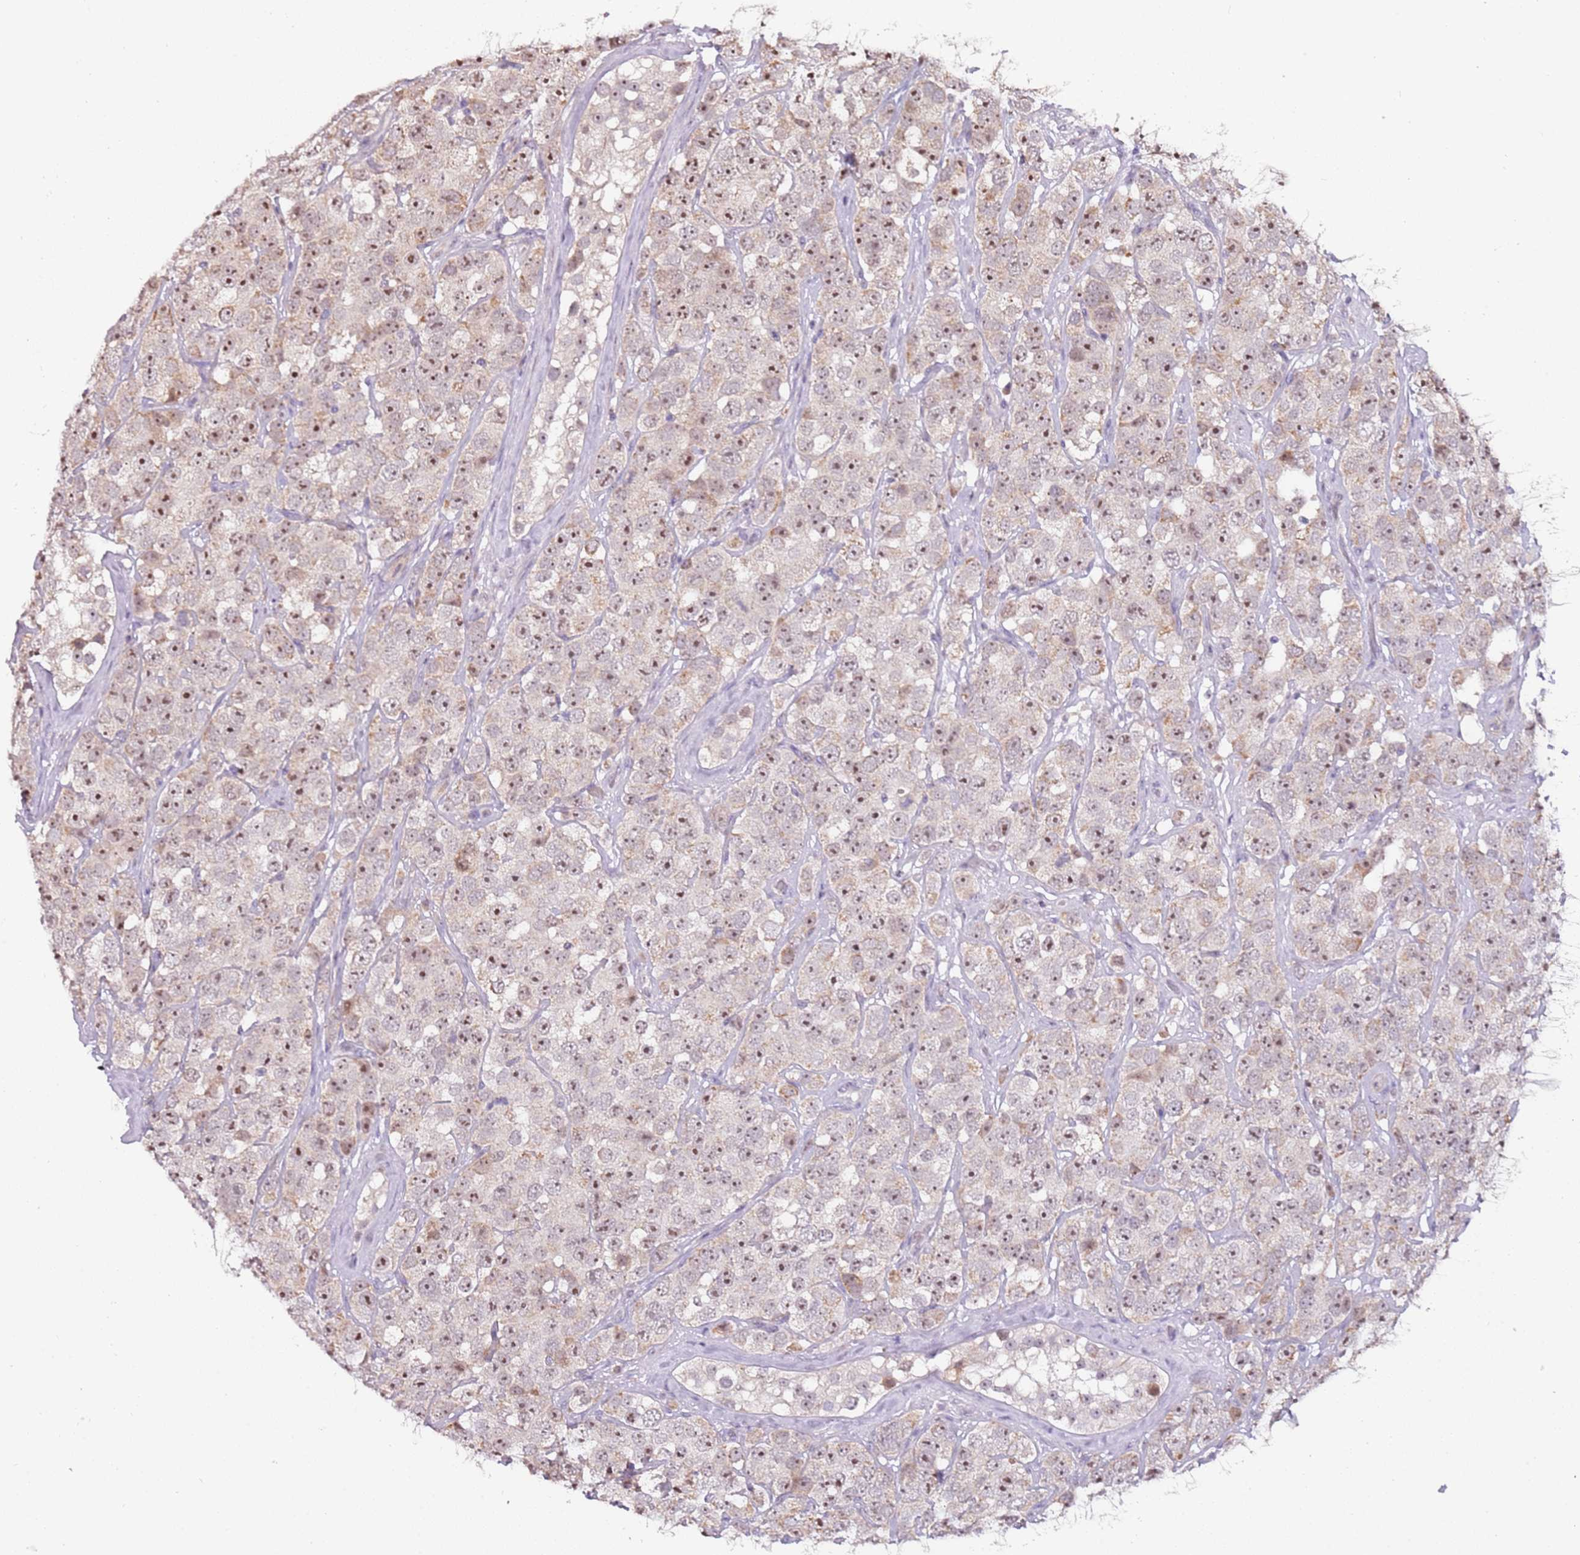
{"staining": {"intensity": "moderate", "quantity": ">75%", "location": "nuclear"}, "tissue": "testis cancer", "cell_type": "Tumor cells", "image_type": "cancer", "snomed": [{"axis": "morphology", "description": "Seminoma, NOS"}, {"axis": "topography", "description": "Testis"}], "caption": "Testis seminoma stained with DAB IHC reveals medium levels of moderate nuclear staining in about >75% of tumor cells.", "gene": "UCMA", "patient": {"sex": "male", "age": 28}}